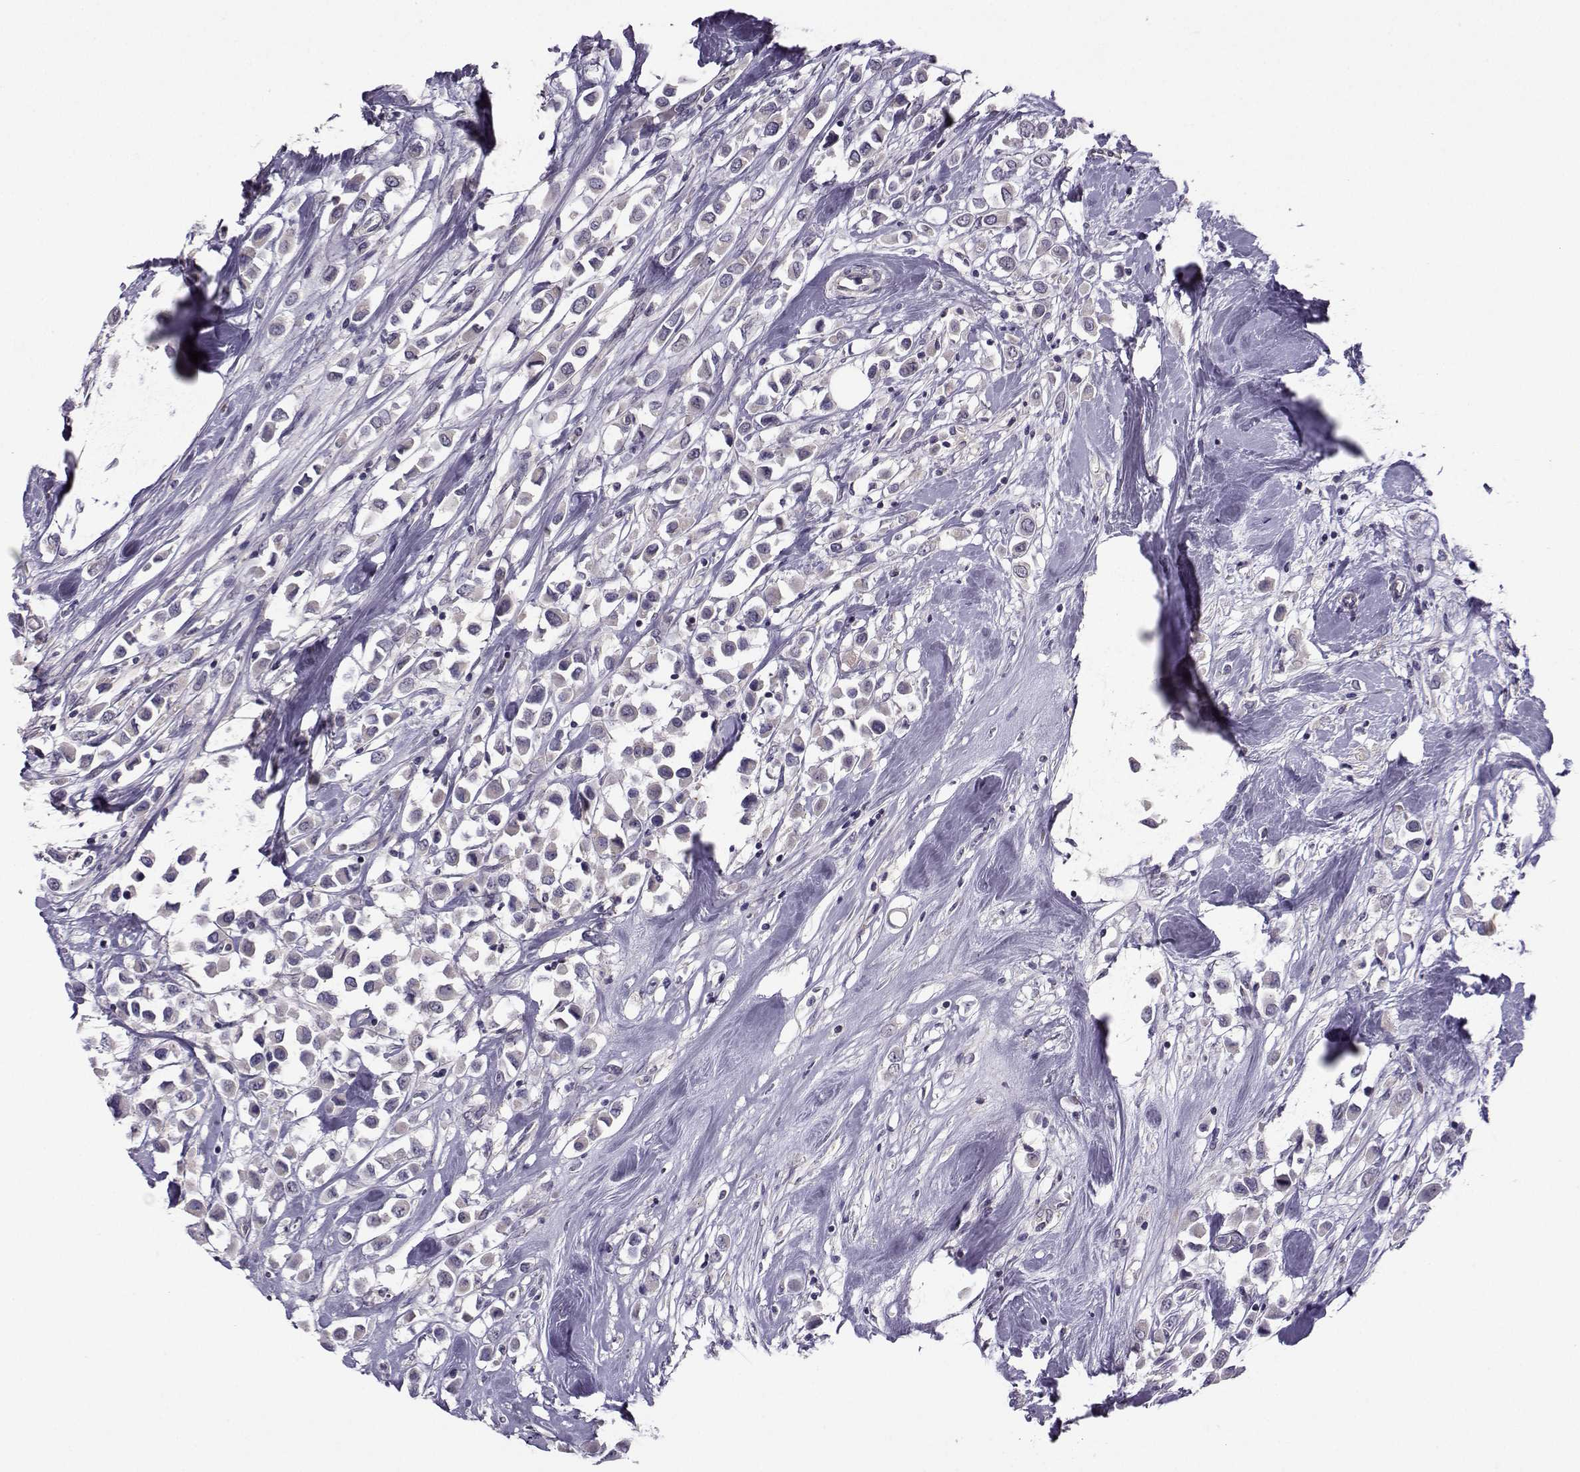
{"staining": {"intensity": "negative", "quantity": "none", "location": "none"}, "tissue": "breast cancer", "cell_type": "Tumor cells", "image_type": "cancer", "snomed": [{"axis": "morphology", "description": "Duct carcinoma"}, {"axis": "topography", "description": "Breast"}], "caption": "Immunohistochemical staining of breast cancer demonstrates no significant staining in tumor cells.", "gene": "FCAMR", "patient": {"sex": "female", "age": 61}}